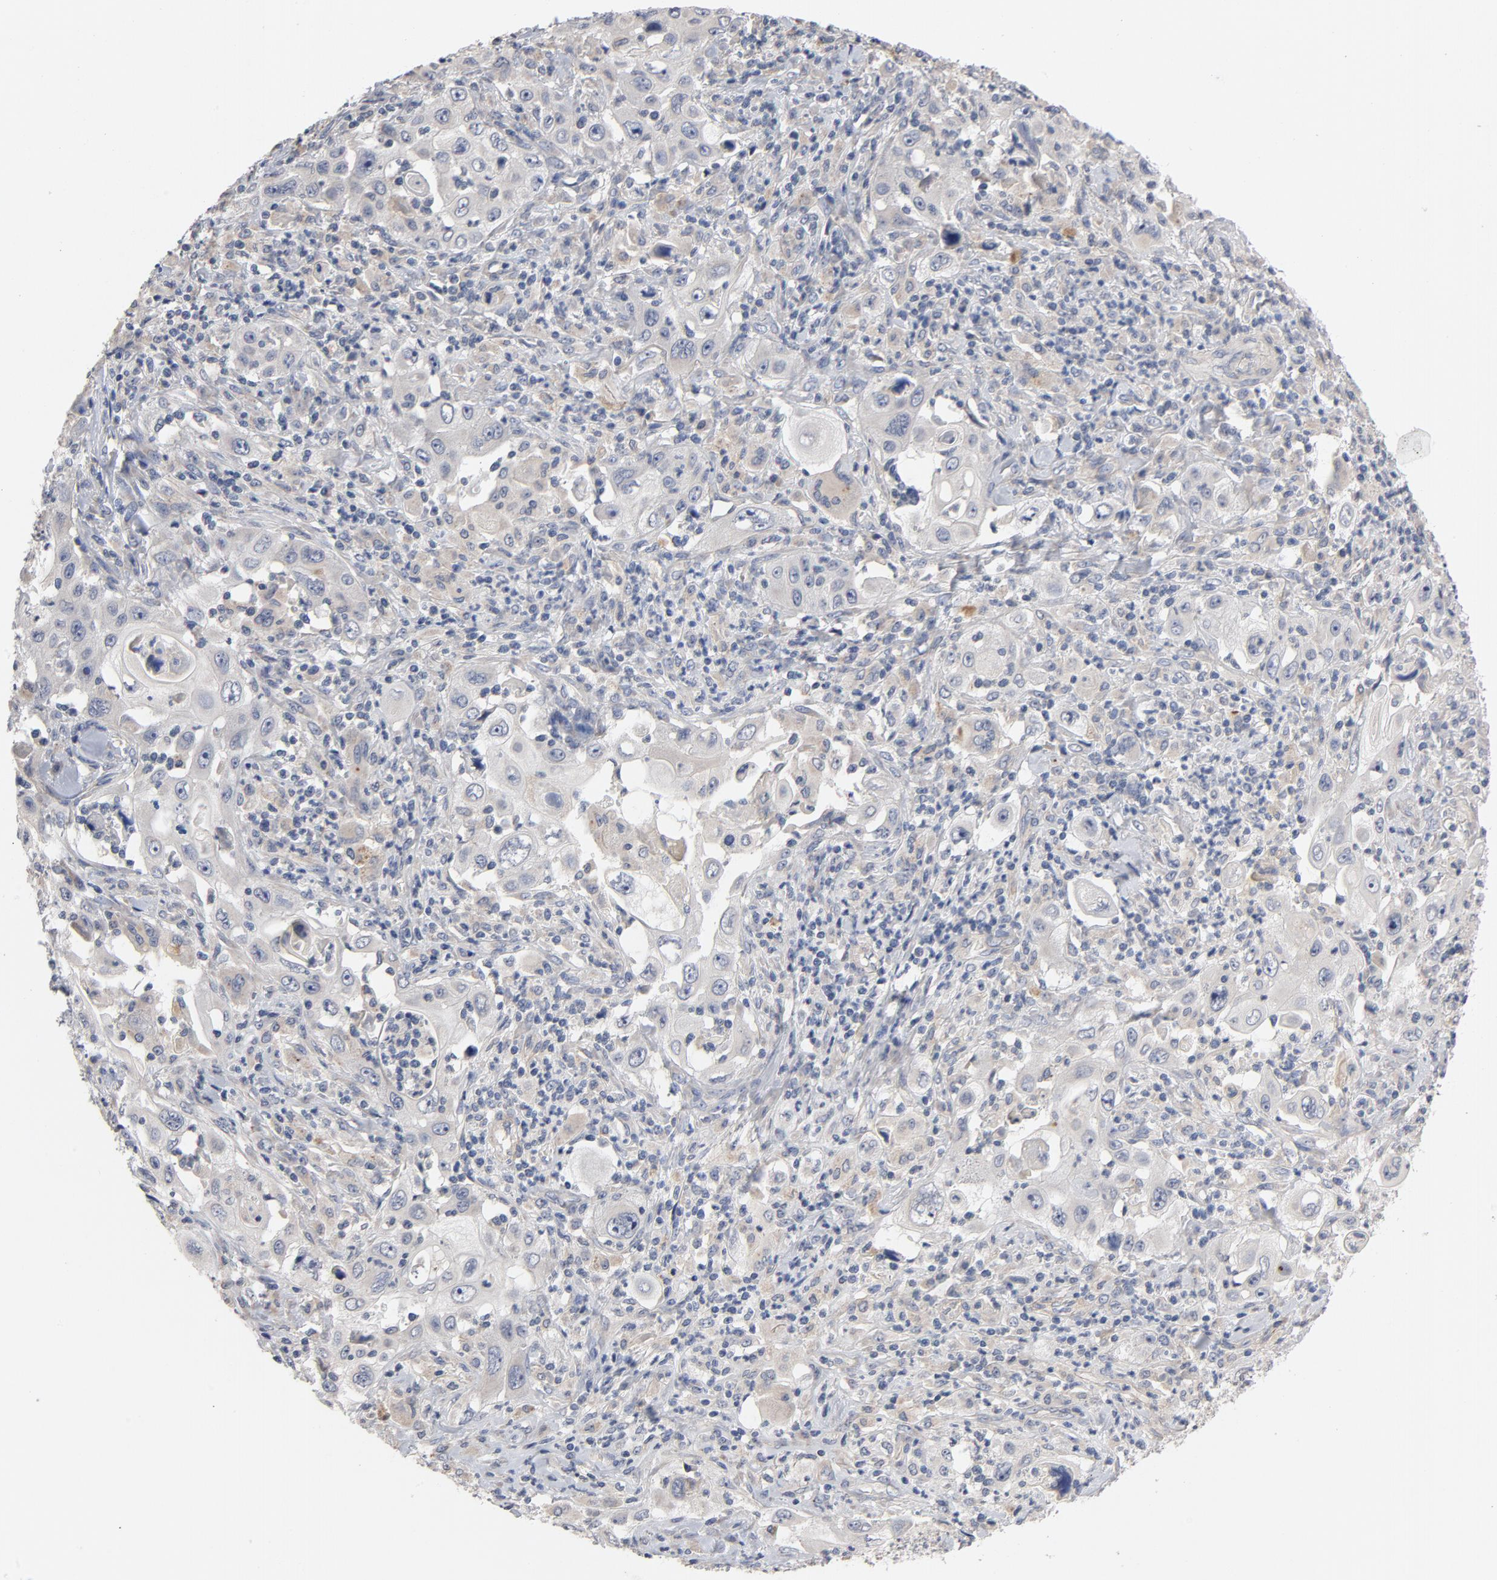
{"staining": {"intensity": "weak", "quantity": "<25%", "location": "cytoplasmic/membranous"}, "tissue": "pancreatic cancer", "cell_type": "Tumor cells", "image_type": "cancer", "snomed": [{"axis": "morphology", "description": "Adenocarcinoma, NOS"}, {"axis": "topography", "description": "Pancreas"}], "caption": "Image shows no significant protein positivity in tumor cells of pancreatic cancer. Nuclei are stained in blue.", "gene": "CCDC134", "patient": {"sex": "male", "age": 70}}